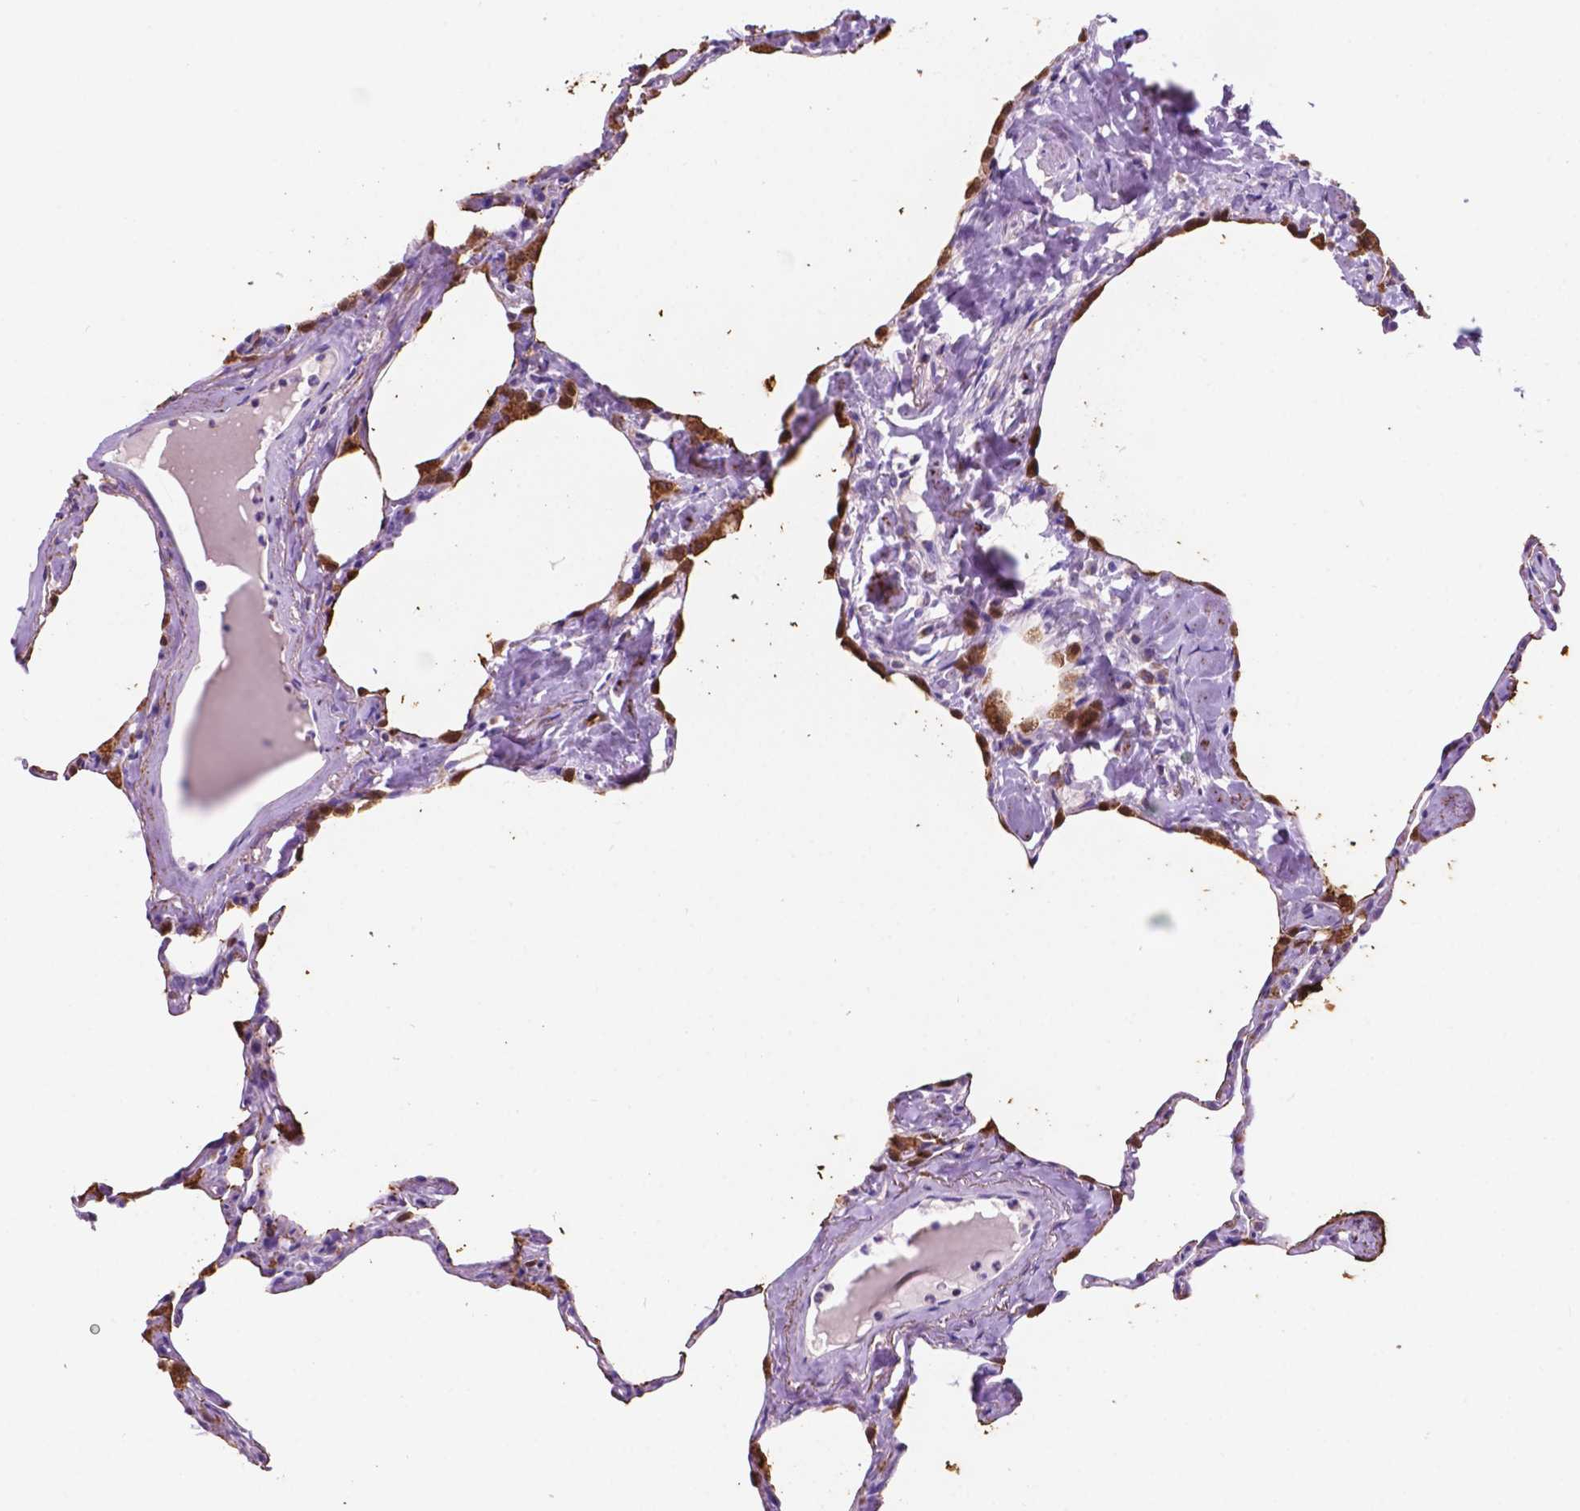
{"staining": {"intensity": "negative", "quantity": "none", "location": "none"}, "tissue": "lung", "cell_type": "Alveolar cells", "image_type": "normal", "snomed": [{"axis": "morphology", "description": "Normal tissue, NOS"}, {"axis": "topography", "description": "Lung"}], "caption": "IHC of normal human lung exhibits no expression in alveolar cells. (Stains: DAB (3,3'-diaminobenzidine) IHC with hematoxylin counter stain, Microscopy: brightfield microscopy at high magnification).", "gene": "TRPV5", "patient": {"sex": "male", "age": 65}}